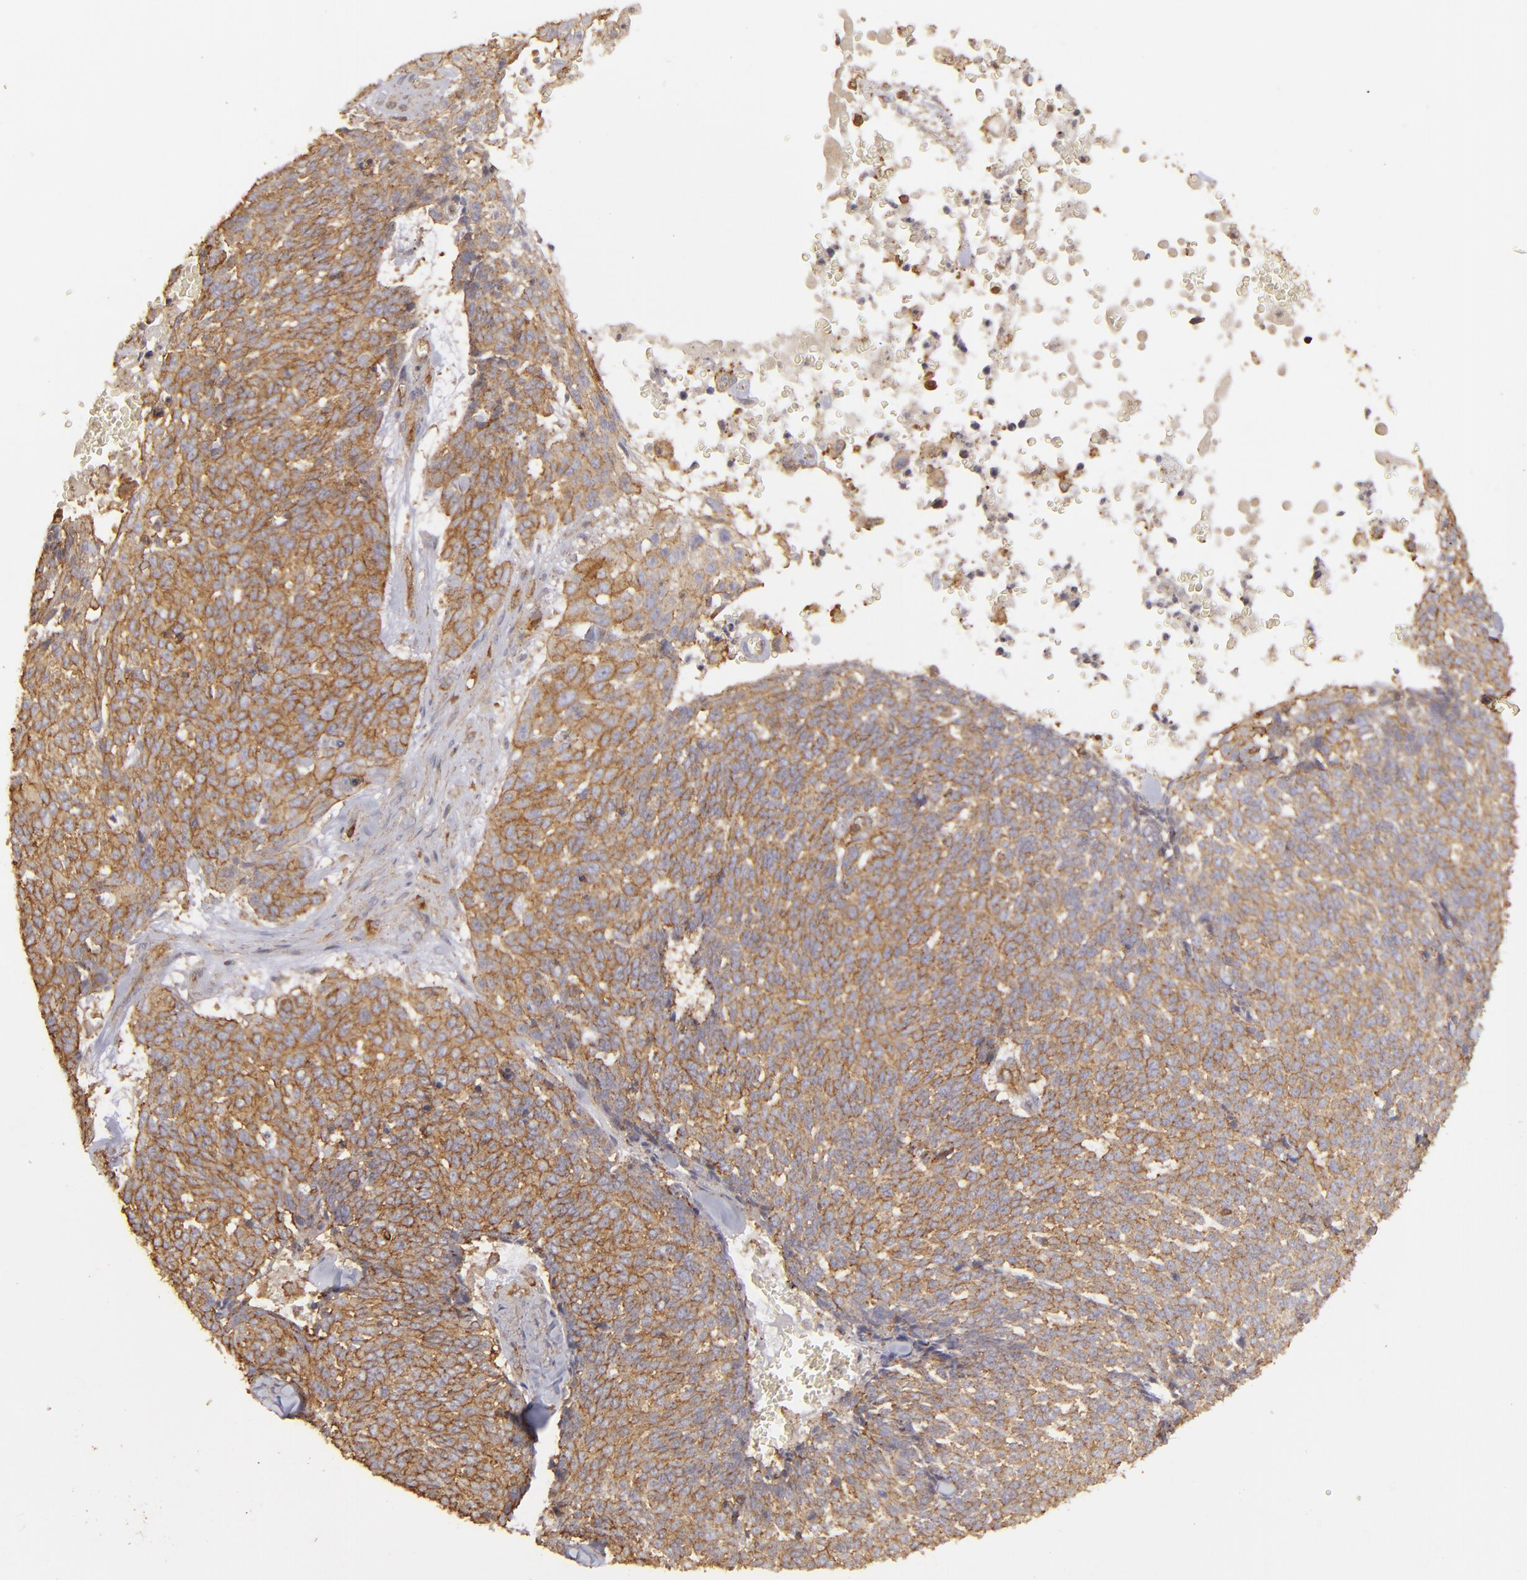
{"staining": {"intensity": "moderate", "quantity": ">75%", "location": "cytoplasmic/membranous"}, "tissue": "skin cancer", "cell_type": "Tumor cells", "image_type": "cancer", "snomed": [{"axis": "morphology", "description": "Basal cell carcinoma"}, {"axis": "topography", "description": "Skin"}], "caption": "There is medium levels of moderate cytoplasmic/membranous positivity in tumor cells of skin basal cell carcinoma, as demonstrated by immunohistochemical staining (brown color).", "gene": "ACTB", "patient": {"sex": "female", "age": 89}}